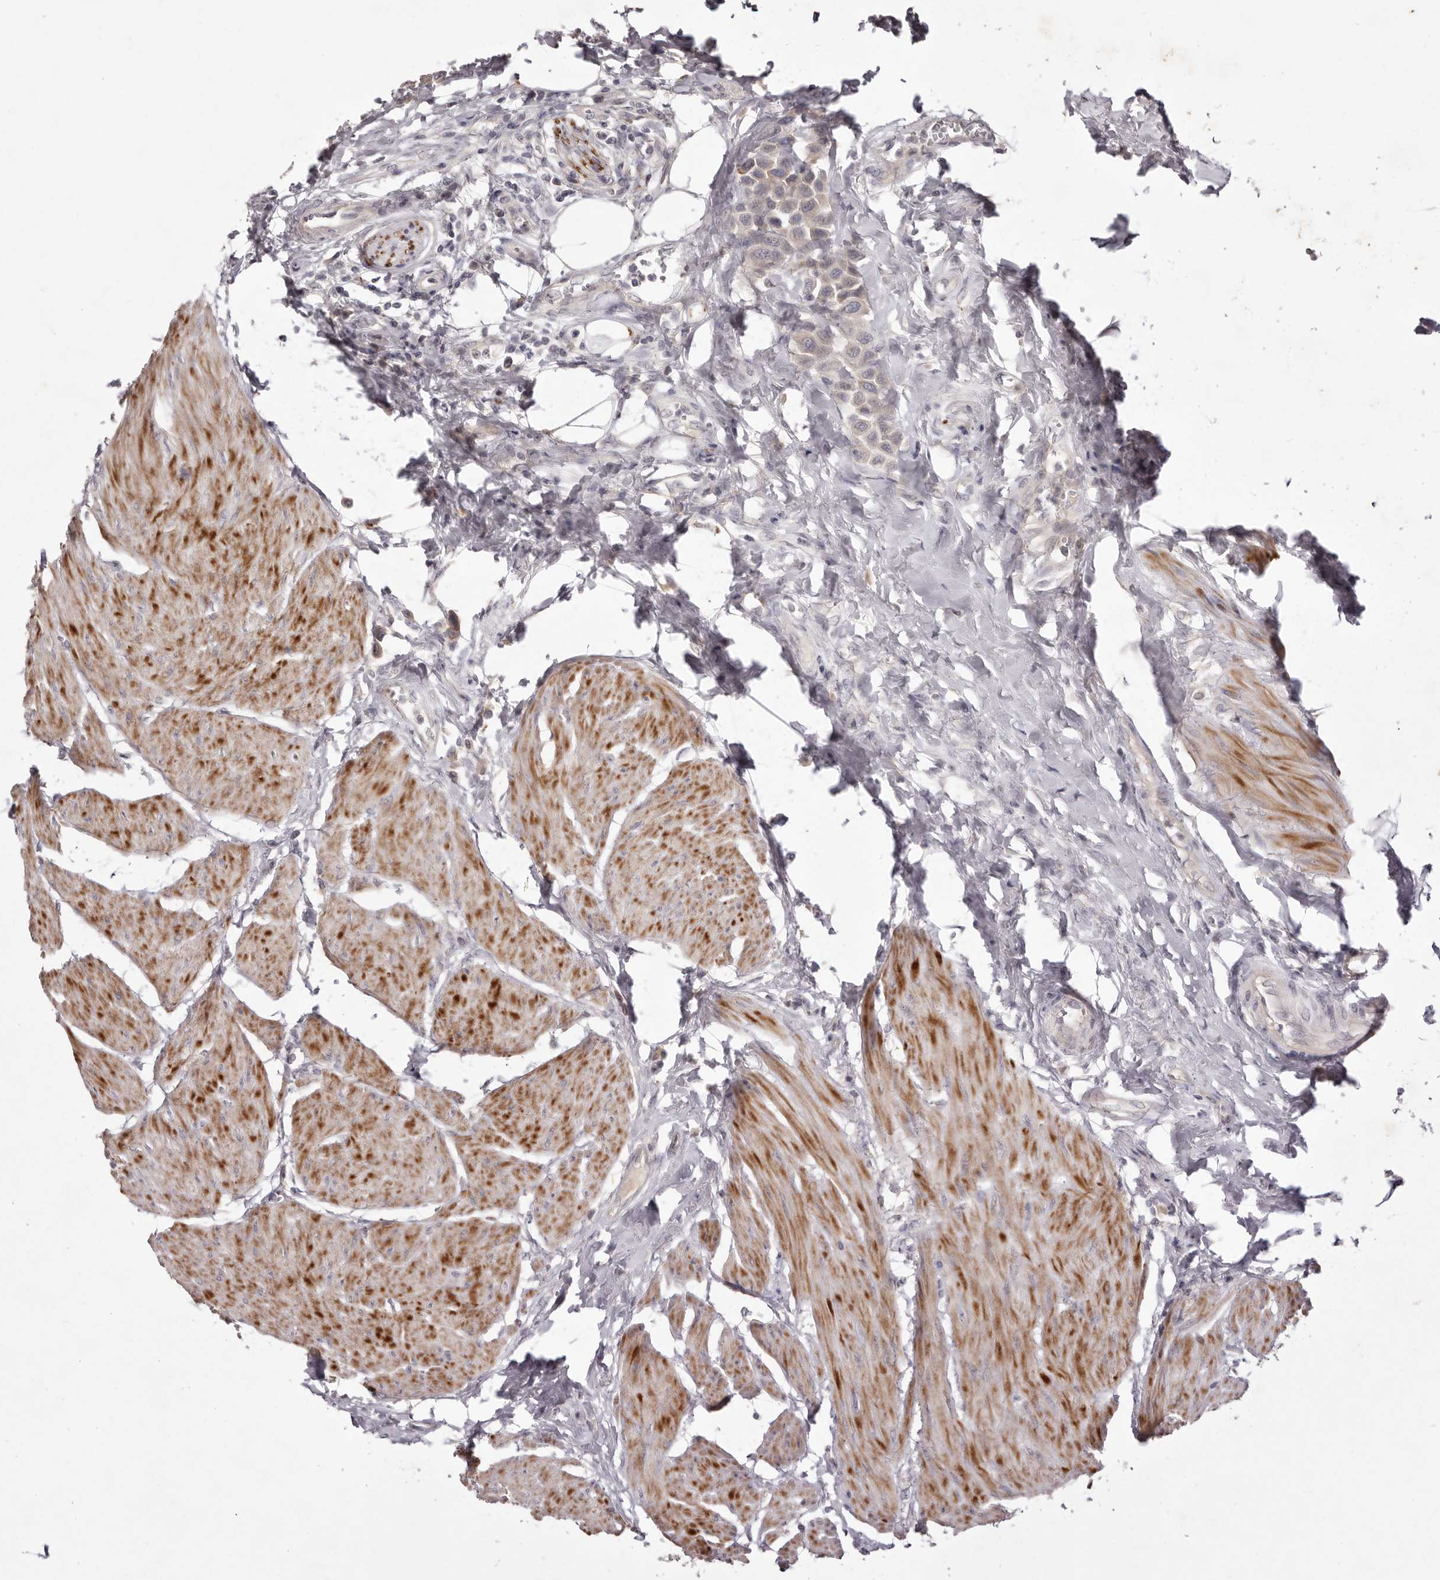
{"staining": {"intensity": "negative", "quantity": "none", "location": "none"}, "tissue": "urothelial cancer", "cell_type": "Tumor cells", "image_type": "cancer", "snomed": [{"axis": "morphology", "description": "Urothelial carcinoma, High grade"}, {"axis": "topography", "description": "Urinary bladder"}], "caption": "The immunohistochemistry image has no significant positivity in tumor cells of high-grade urothelial carcinoma tissue.", "gene": "GARNL3", "patient": {"sex": "male", "age": 50}}